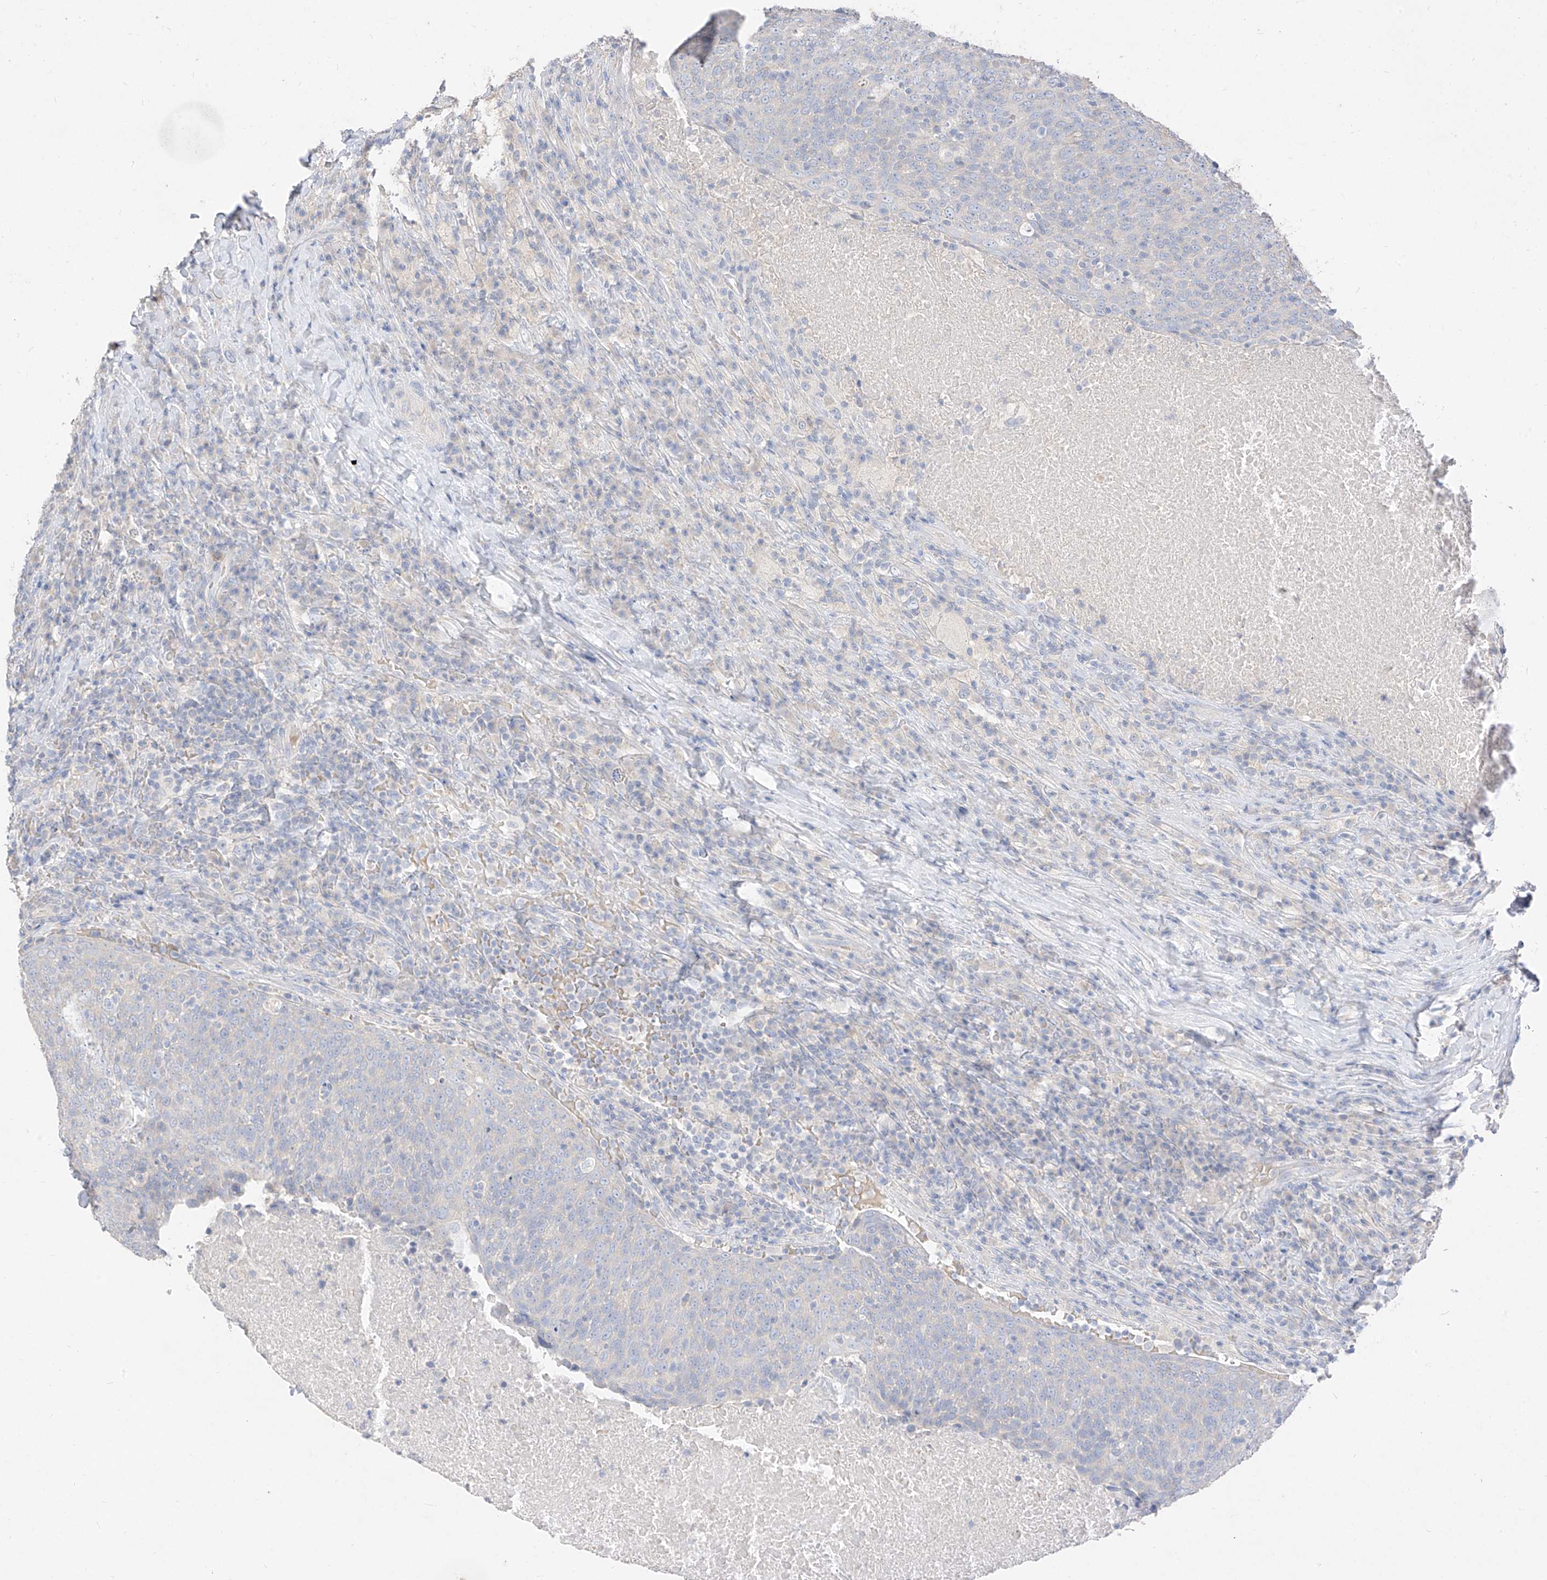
{"staining": {"intensity": "negative", "quantity": "none", "location": "none"}, "tissue": "head and neck cancer", "cell_type": "Tumor cells", "image_type": "cancer", "snomed": [{"axis": "morphology", "description": "Squamous cell carcinoma, NOS"}, {"axis": "morphology", "description": "Squamous cell carcinoma, metastatic, NOS"}, {"axis": "topography", "description": "Lymph node"}, {"axis": "topography", "description": "Head-Neck"}], "caption": "An image of human head and neck cancer is negative for staining in tumor cells. (IHC, brightfield microscopy, high magnification).", "gene": "ZZEF1", "patient": {"sex": "male", "age": 62}}